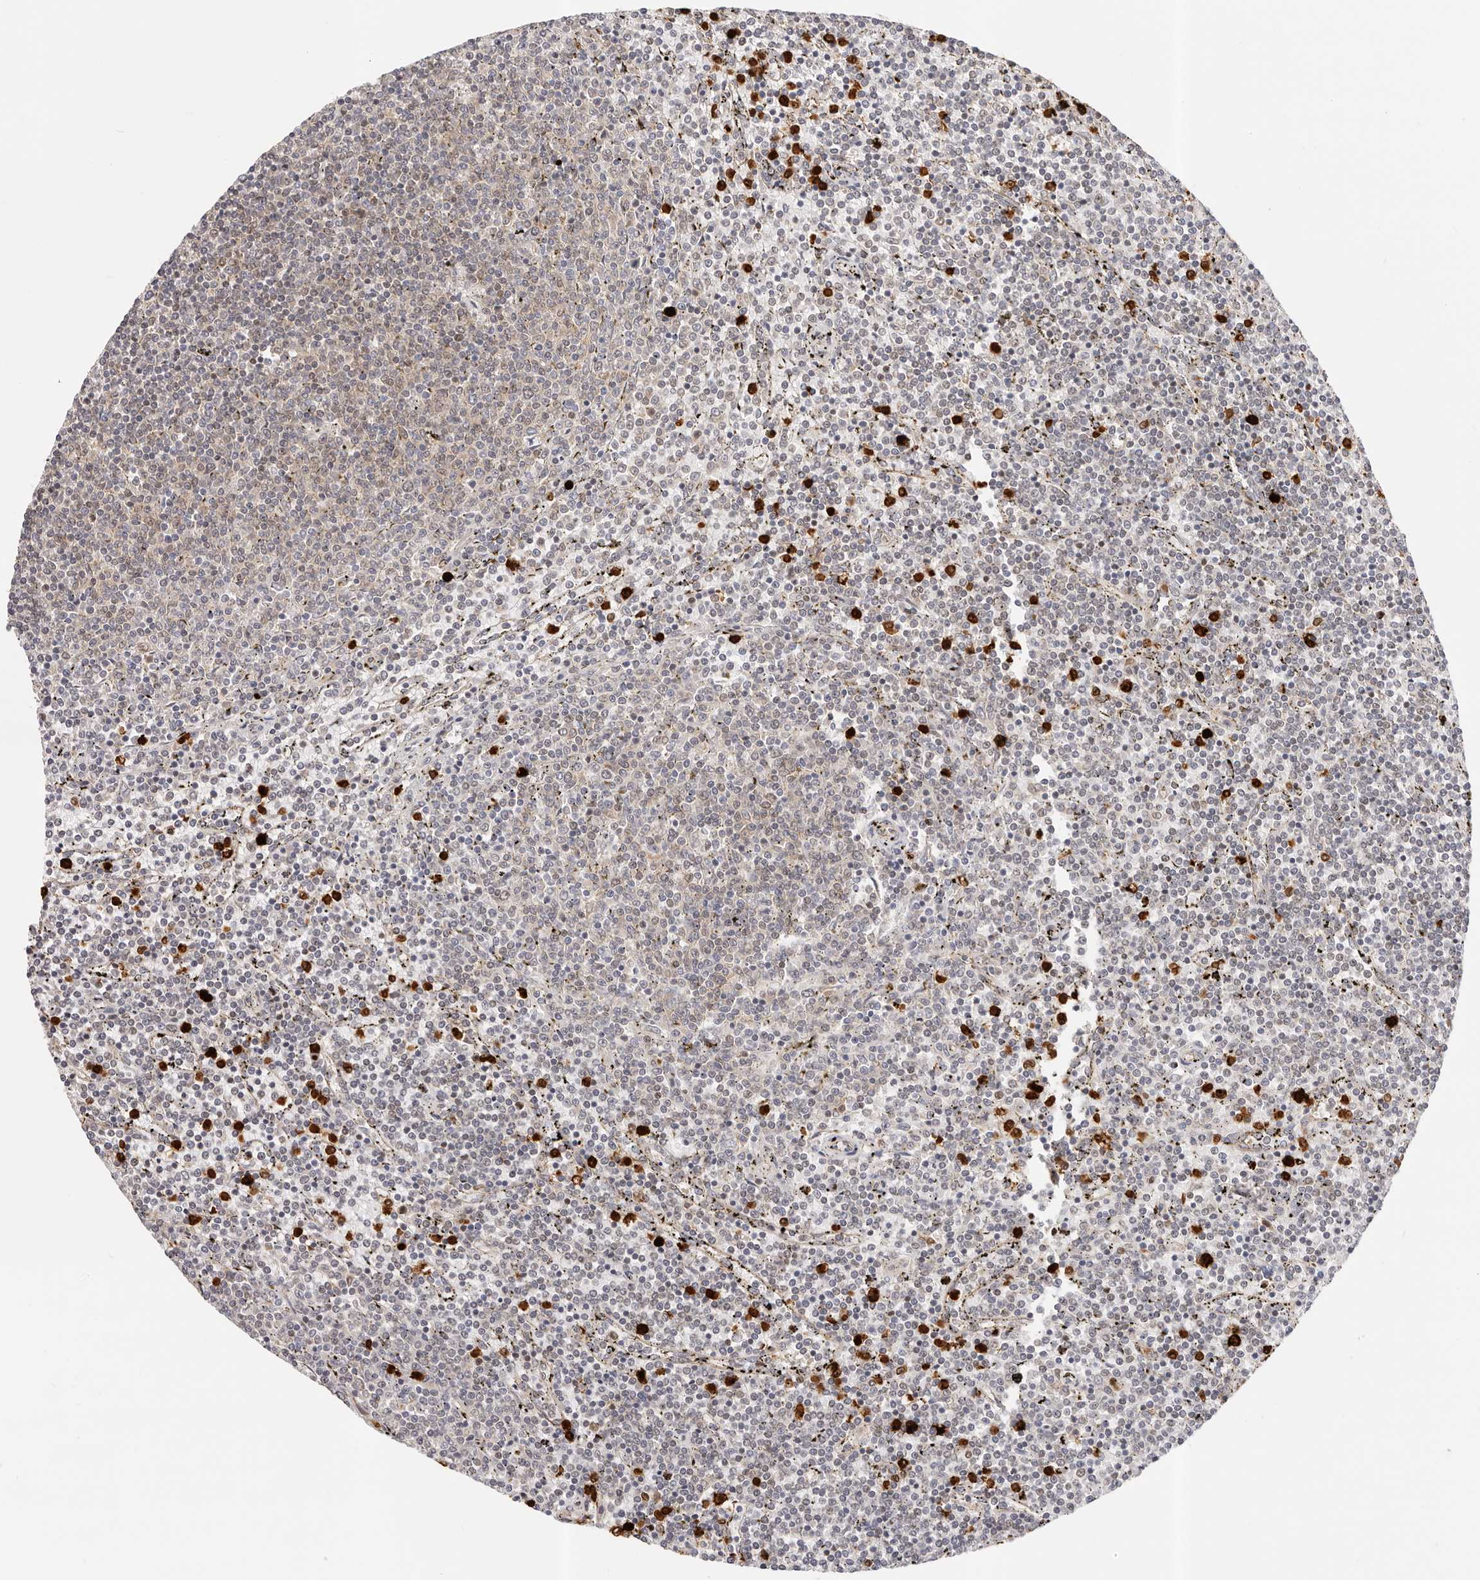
{"staining": {"intensity": "weak", "quantity": "<25%", "location": "nuclear"}, "tissue": "lymphoma", "cell_type": "Tumor cells", "image_type": "cancer", "snomed": [{"axis": "morphology", "description": "Malignant lymphoma, non-Hodgkin's type, Low grade"}, {"axis": "topography", "description": "Spleen"}], "caption": "A high-resolution histopathology image shows immunohistochemistry staining of malignant lymphoma, non-Hodgkin's type (low-grade), which shows no significant expression in tumor cells.", "gene": "AFDN", "patient": {"sex": "female", "age": 50}}